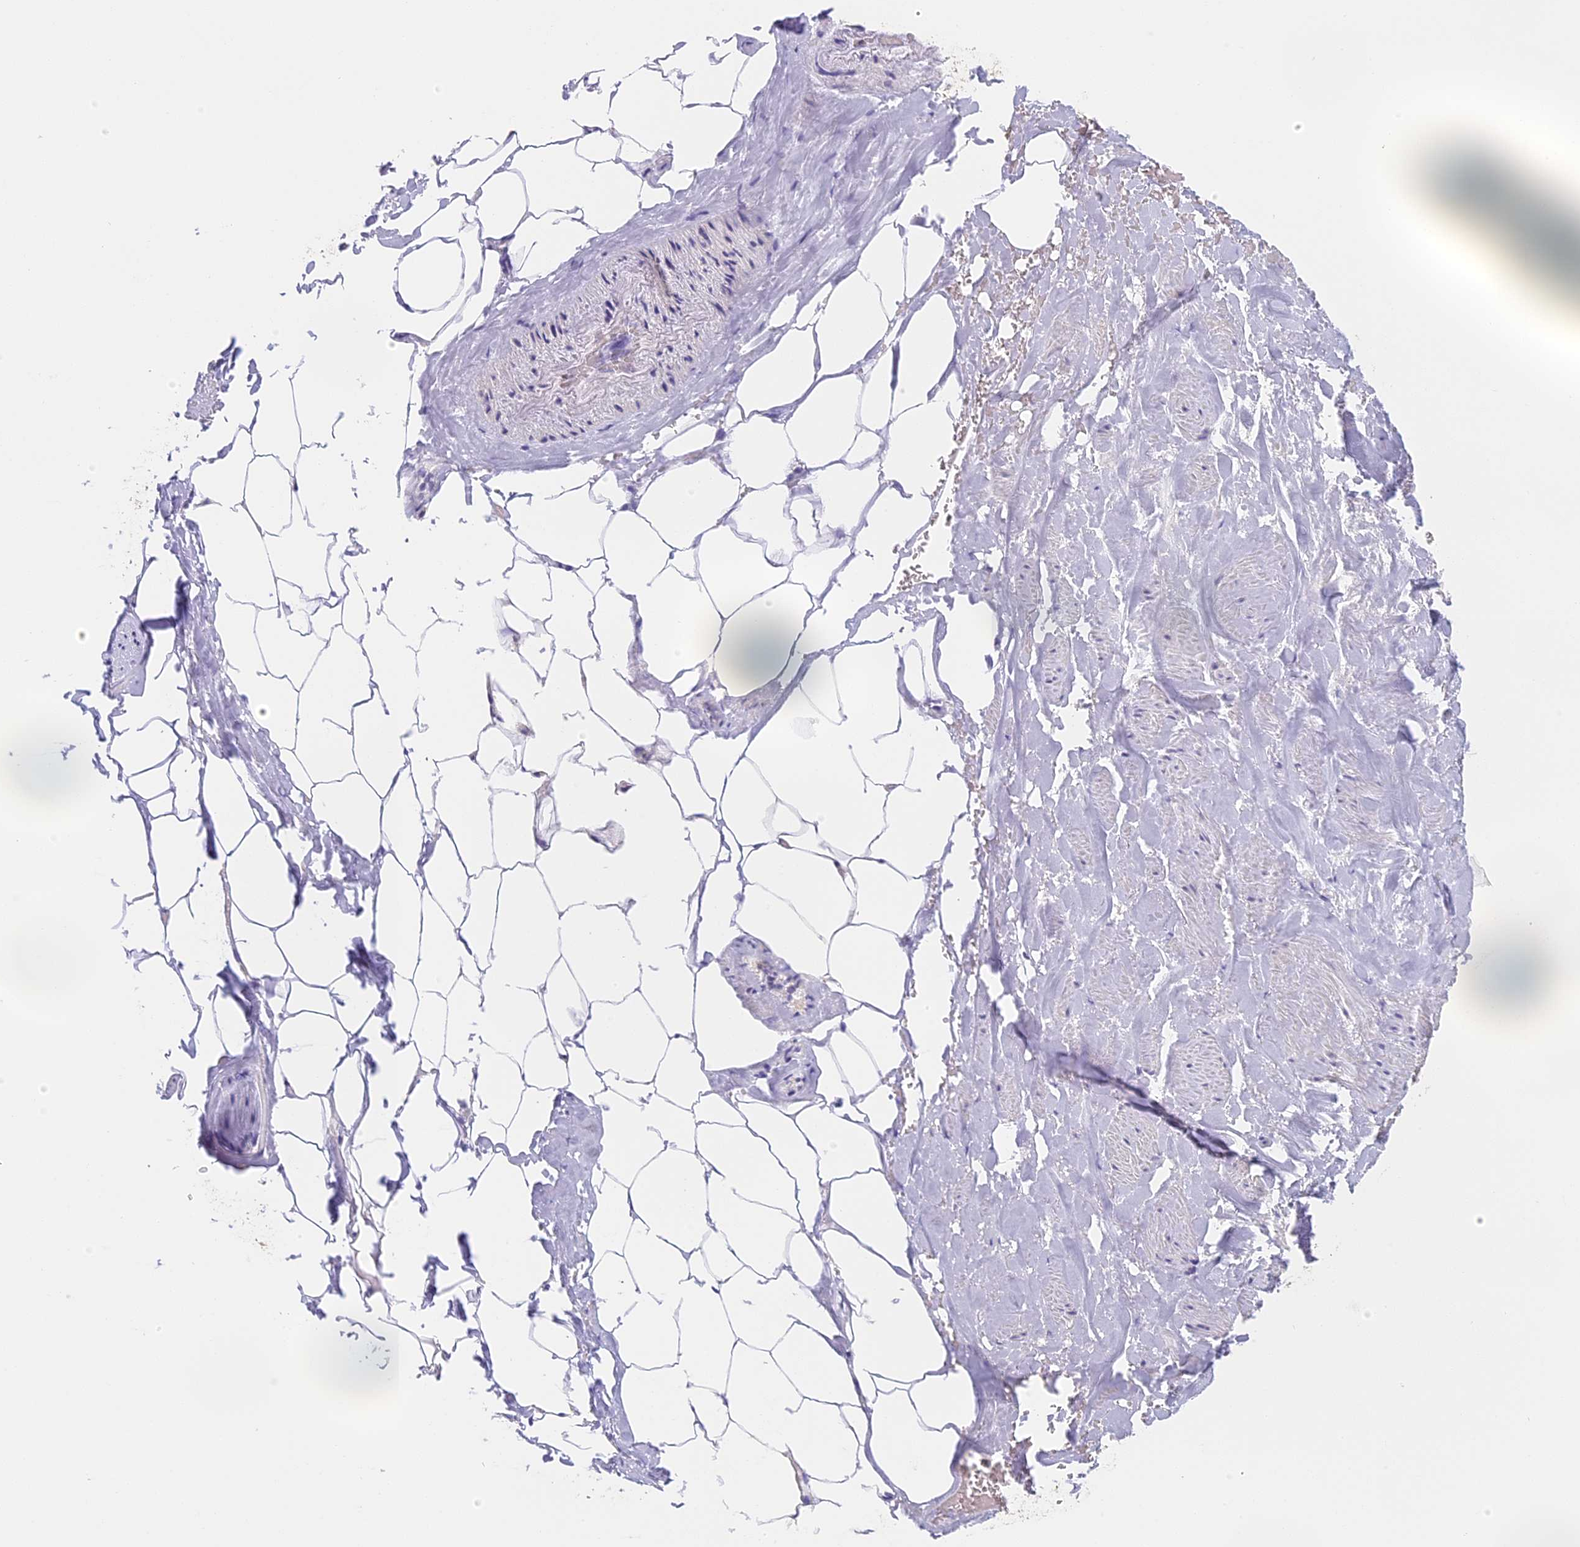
{"staining": {"intensity": "negative", "quantity": "none", "location": "none"}, "tissue": "adipose tissue", "cell_type": "Adipocytes", "image_type": "normal", "snomed": [{"axis": "morphology", "description": "Normal tissue, NOS"}, {"axis": "morphology", "description": "Adenocarcinoma, Low grade"}, {"axis": "topography", "description": "Prostate"}, {"axis": "topography", "description": "Peripheral nerve tissue"}], "caption": "A histopathology image of adipose tissue stained for a protein shows no brown staining in adipocytes. The staining was performed using DAB to visualize the protein expression in brown, while the nuclei were stained in blue with hematoxylin (Magnification: 20x).", "gene": "NCF4", "patient": {"sex": "male", "age": 63}}